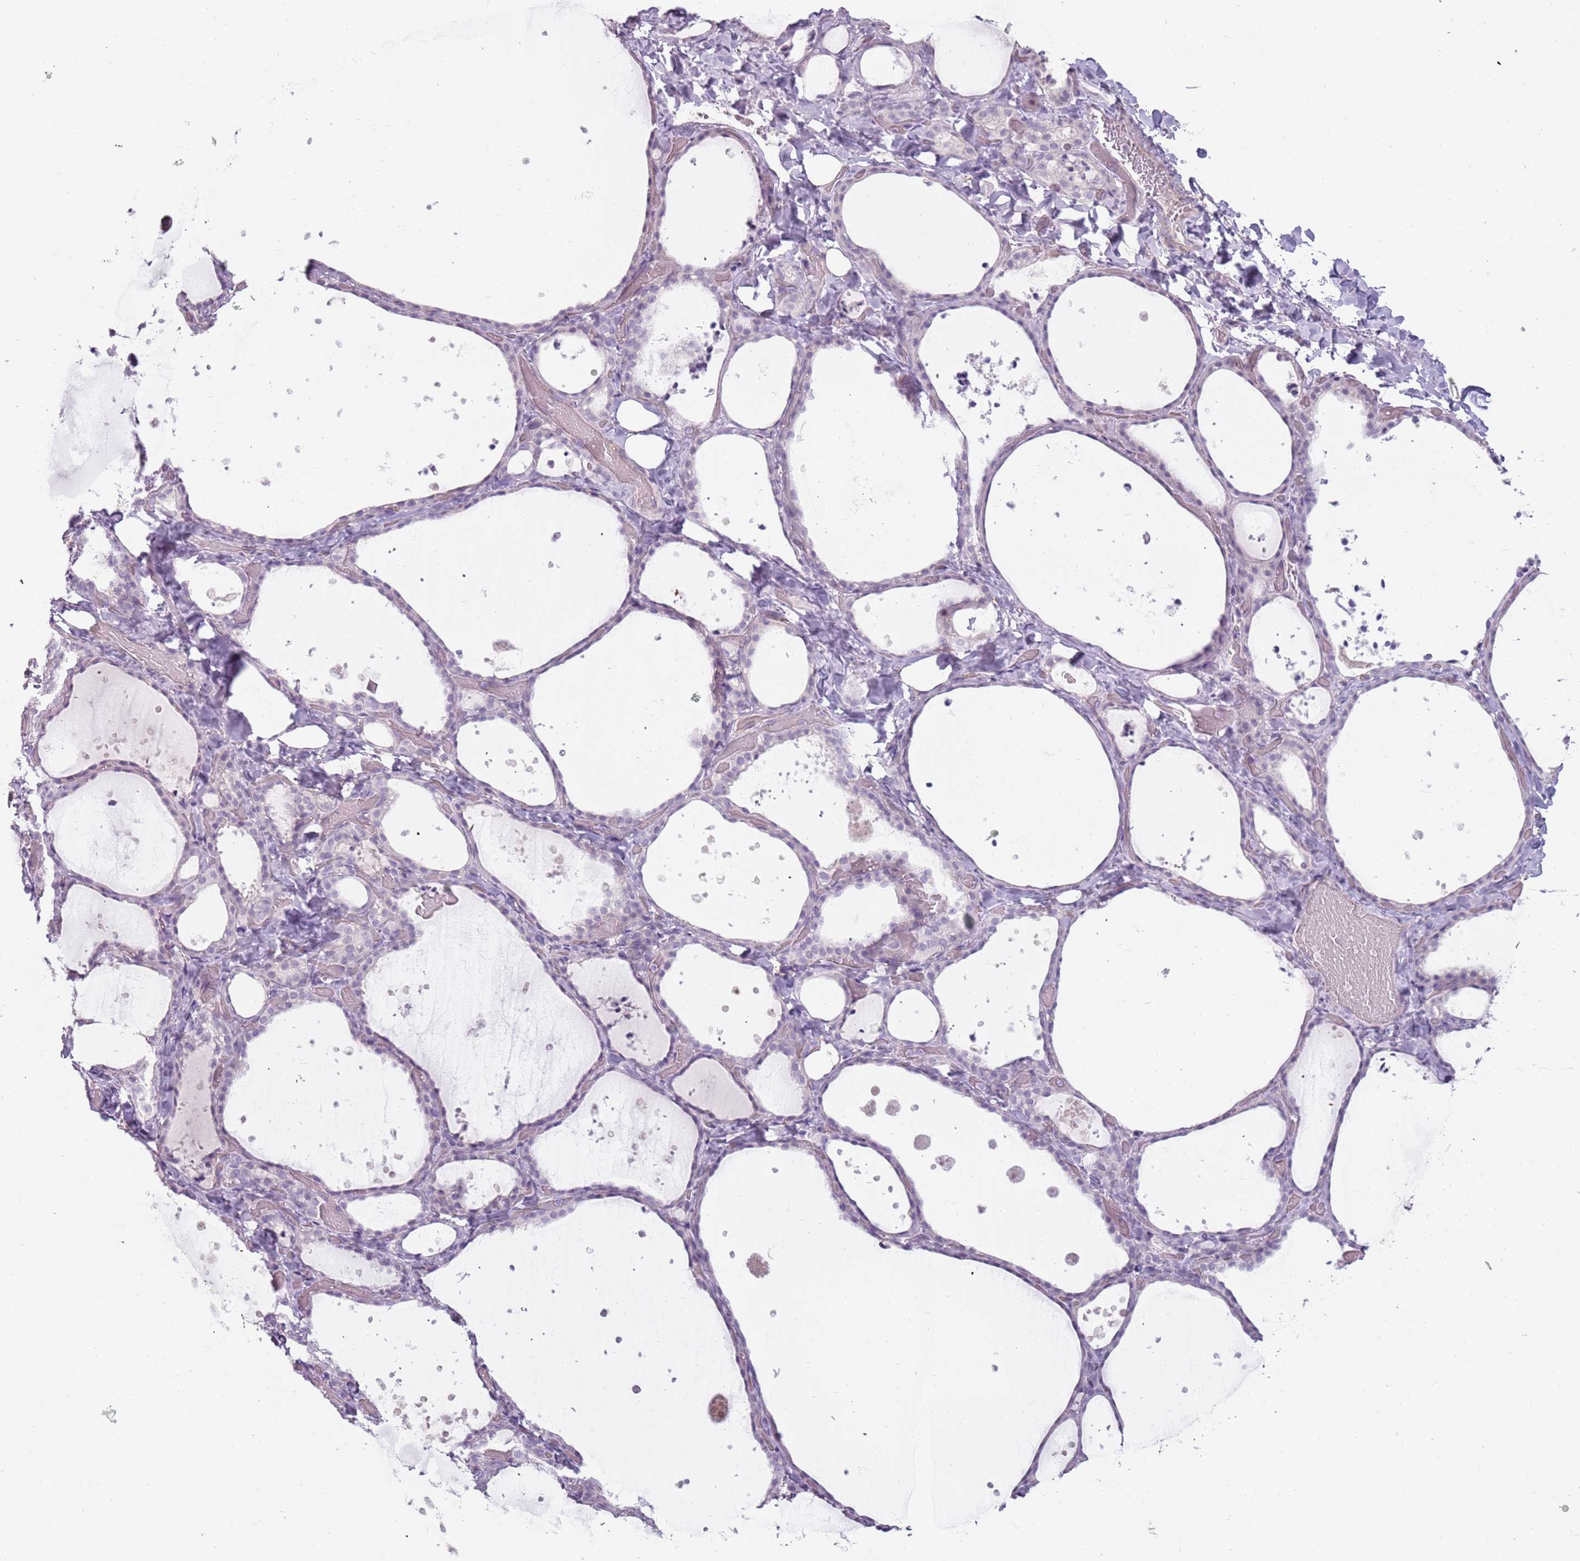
{"staining": {"intensity": "negative", "quantity": "none", "location": "none"}, "tissue": "thyroid gland", "cell_type": "Glandular cells", "image_type": "normal", "snomed": [{"axis": "morphology", "description": "Normal tissue, NOS"}, {"axis": "topography", "description": "Thyroid gland"}], "caption": "Glandular cells show no significant protein expression in normal thyroid gland. (DAB (3,3'-diaminobenzidine) immunohistochemistry, high magnification).", "gene": "RFX2", "patient": {"sex": "female", "age": 44}}